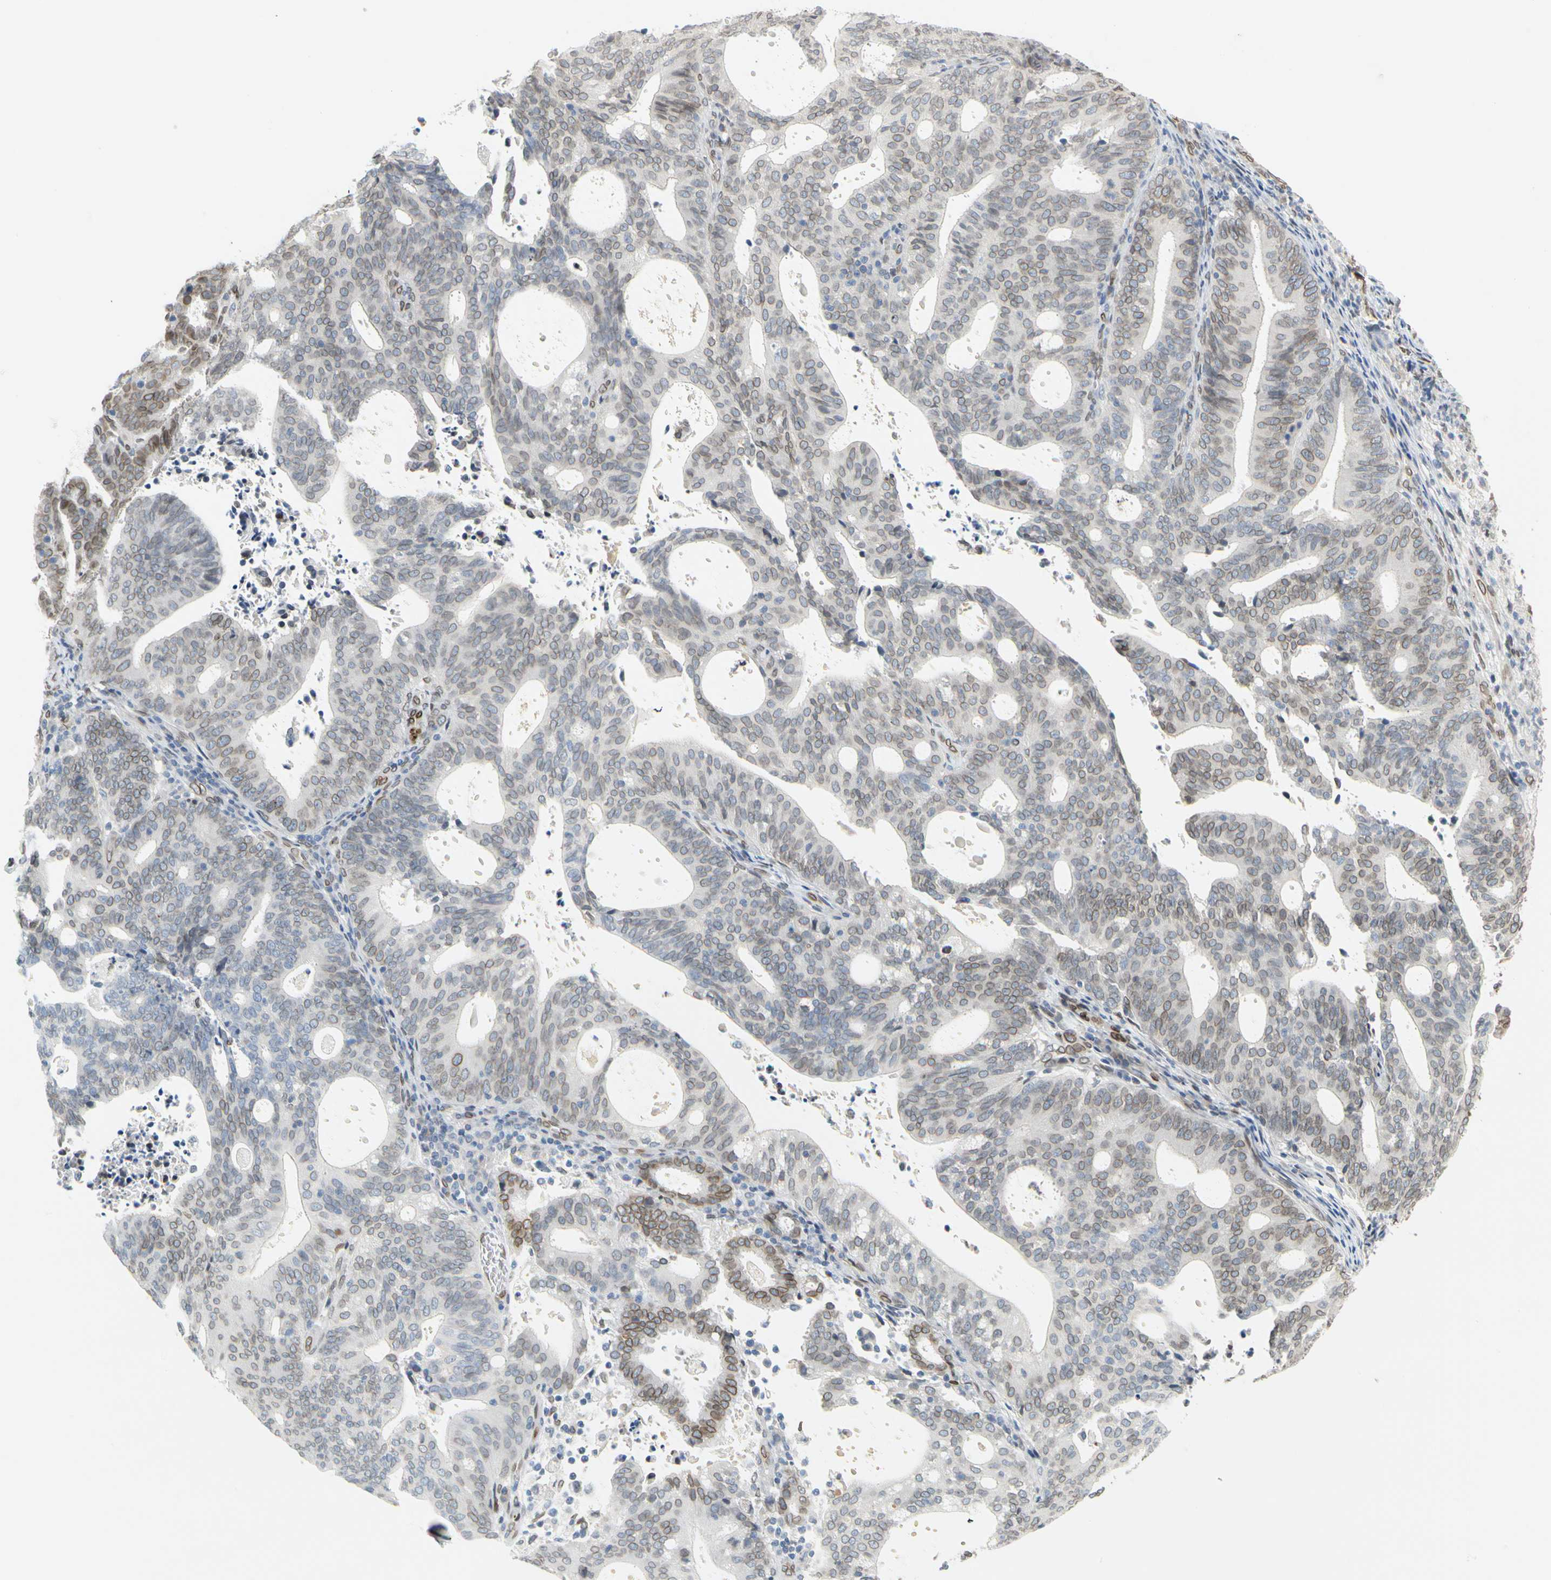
{"staining": {"intensity": "moderate", "quantity": "25%-75%", "location": "cytoplasmic/membranous,nuclear"}, "tissue": "endometrial cancer", "cell_type": "Tumor cells", "image_type": "cancer", "snomed": [{"axis": "morphology", "description": "Adenocarcinoma, NOS"}, {"axis": "topography", "description": "Uterus"}], "caption": "DAB immunohistochemical staining of human endometrial cancer shows moderate cytoplasmic/membranous and nuclear protein positivity in about 25%-75% of tumor cells.", "gene": "SUN1", "patient": {"sex": "female", "age": 83}}